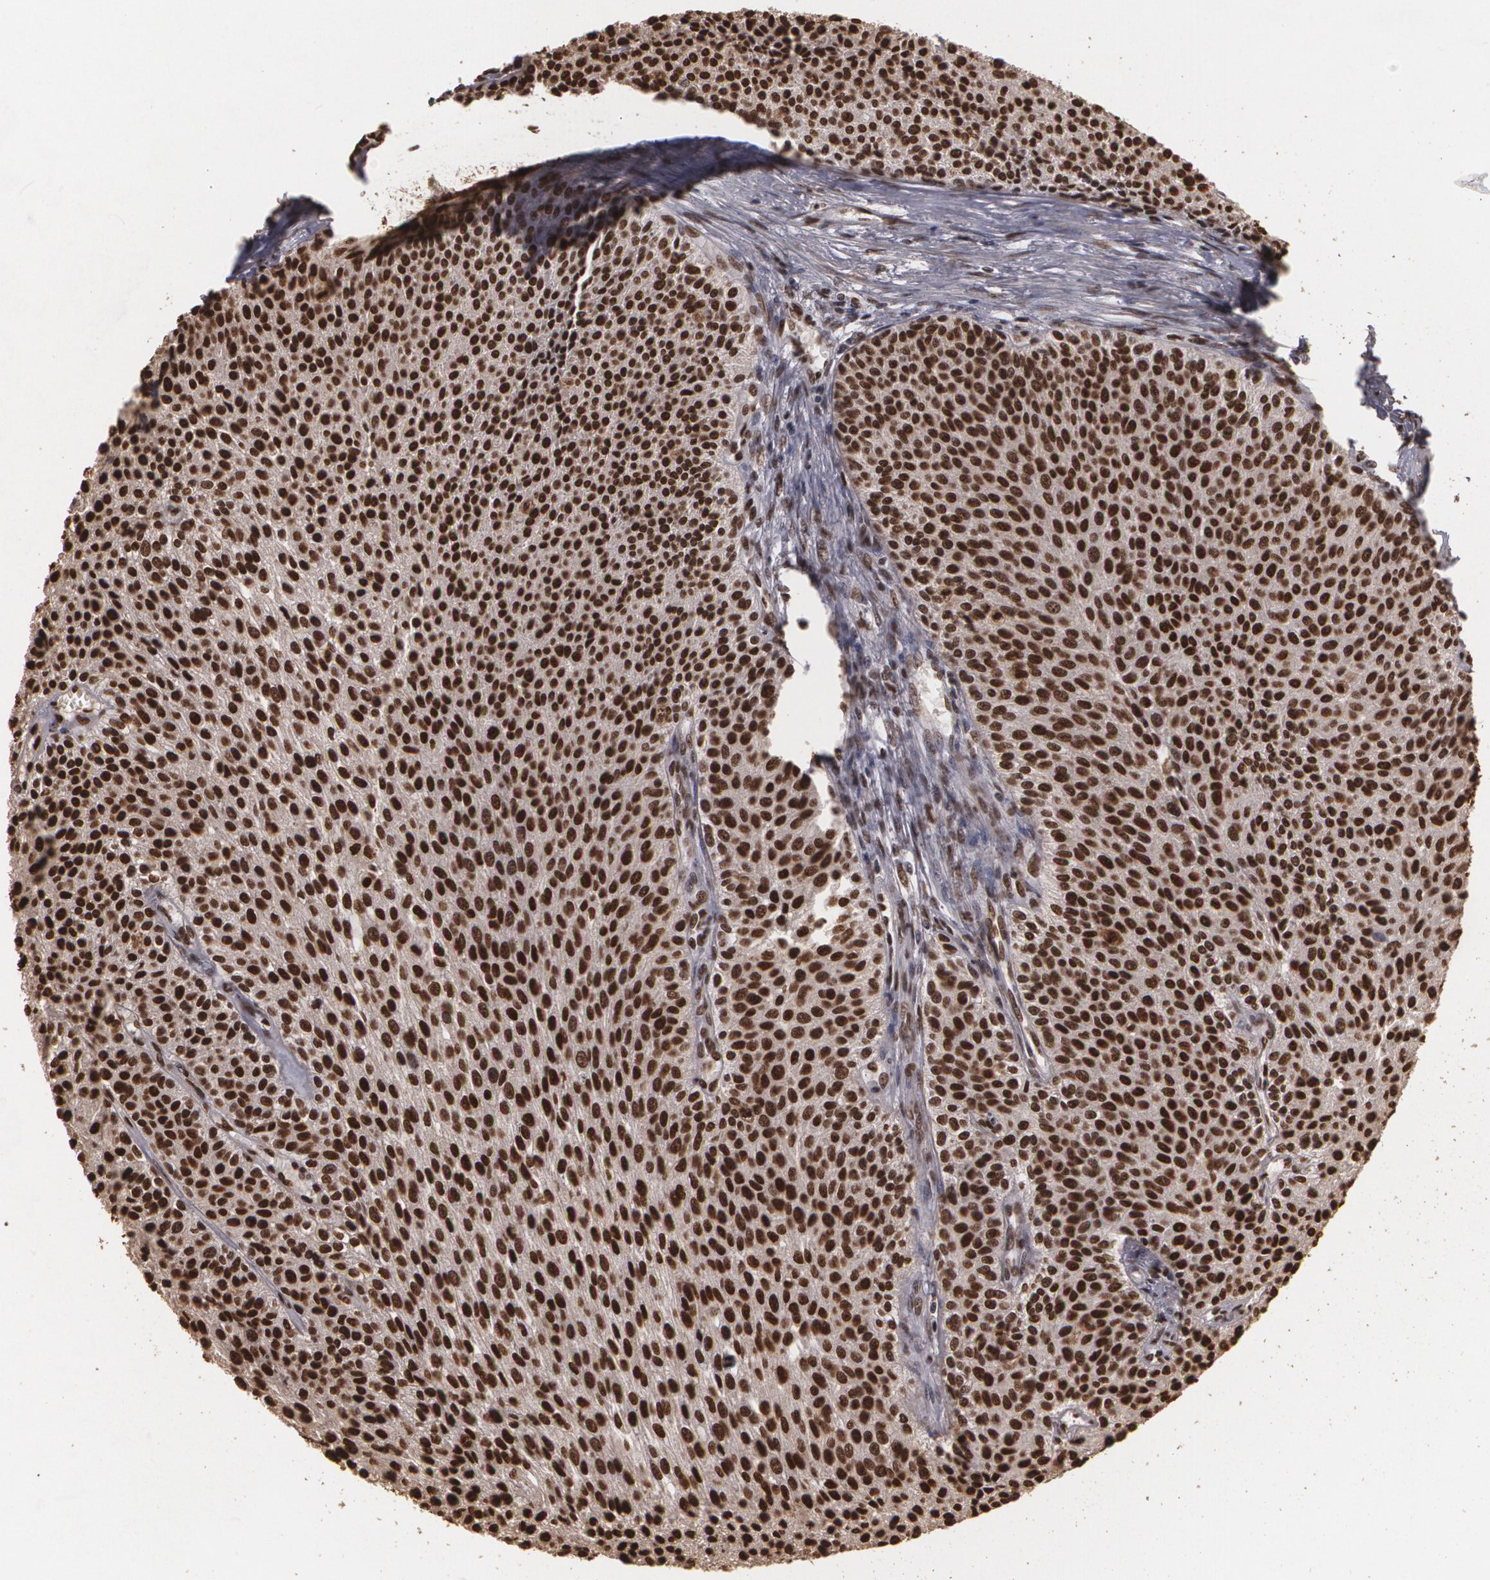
{"staining": {"intensity": "strong", "quantity": ">75%", "location": "cytoplasmic/membranous,nuclear"}, "tissue": "urothelial cancer", "cell_type": "Tumor cells", "image_type": "cancer", "snomed": [{"axis": "morphology", "description": "Urothelial carcinoma, Low grade"}, {"axis": "topography", "description": "Urinary bladder"}], "caption": "Urothelial cancer stained with a brown dye displays strong cytoplasmic/membranous and nuclear positive expression in approximately >75% of tumor cells.", "gene": "RCOR1", "patient": {"sex": "female", "age": 73}}